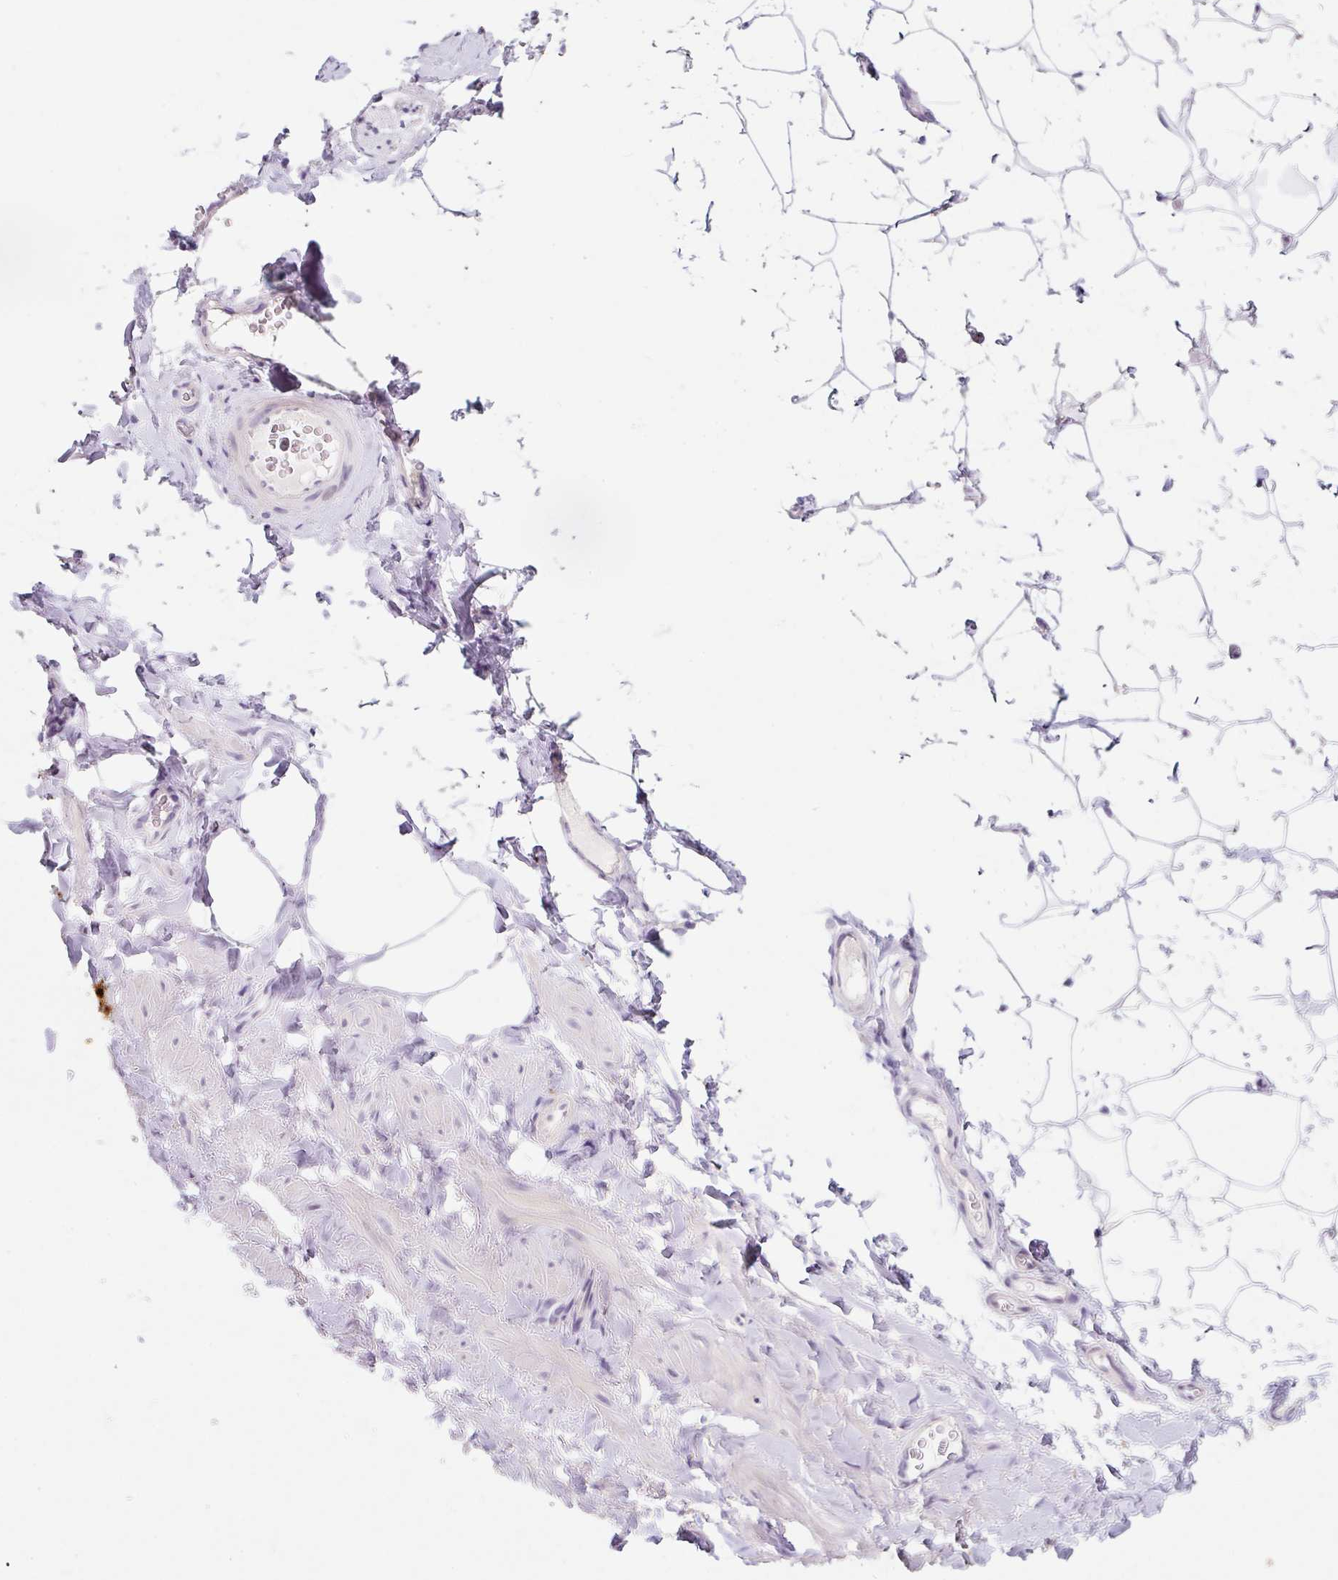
{"staining": {"intensity": "negative", "quantity": "none", "location": "none"}, "tissue": "adipose tissue", "cell_type": "Adipocytes", "image_type": "normal", "snomed": [{"axis": "morphology", "description": "Normal tissue, NOS"}, {"axis": "topography", "description": "Vascular tissue"}, {"axis": "topography", "description": "Peripheral nerve tissue"}], "caption": "DAB immunohistochemical staining of benign human adipose tissue displays no significant staining in adipocytes.", "gene": "SYP", "patient": {"sex": "male", "age": 41}}